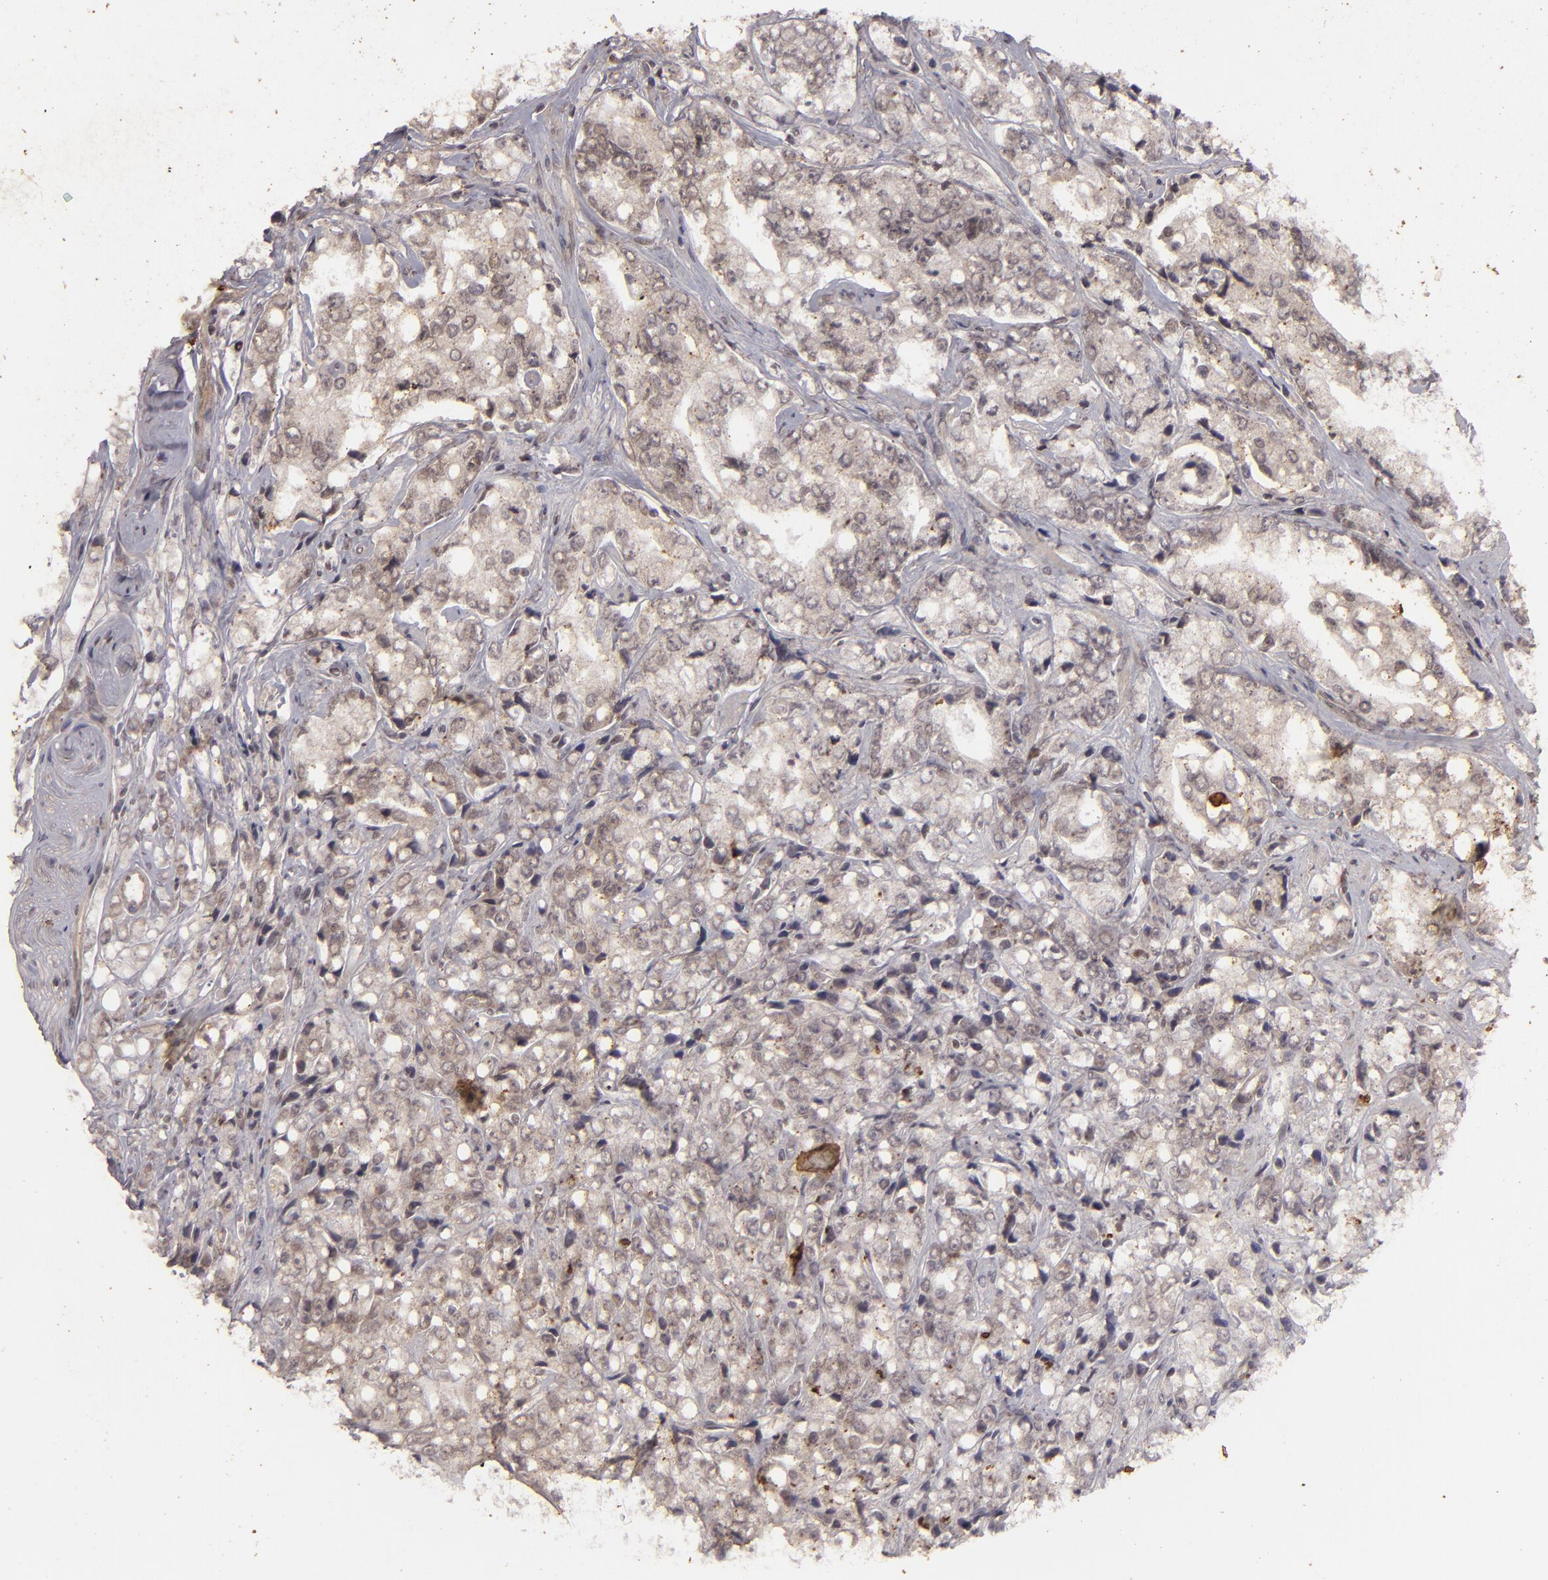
{"staining": {"intensity": "moderate", "quantity": "25%-75%", "location": "cytoplasmic/membranous"}, "tissue": "prostate cancer", "cell_type": "Tumor cells", "image_type": "cancer", "snomed": [{"axis": "morphology", "description": "Adenocarcinoma, High grade"}, {"axis": "topography", "description": "Prostate"}], "caption": "Prostate cancer (high-grade adenocarcinoma) stained for a protein demonstrates moderate cytoplasmic/membranous positivity in tumor cells.", "gene": "DFFA", "patient": {"sex": "male", "age": 67}}